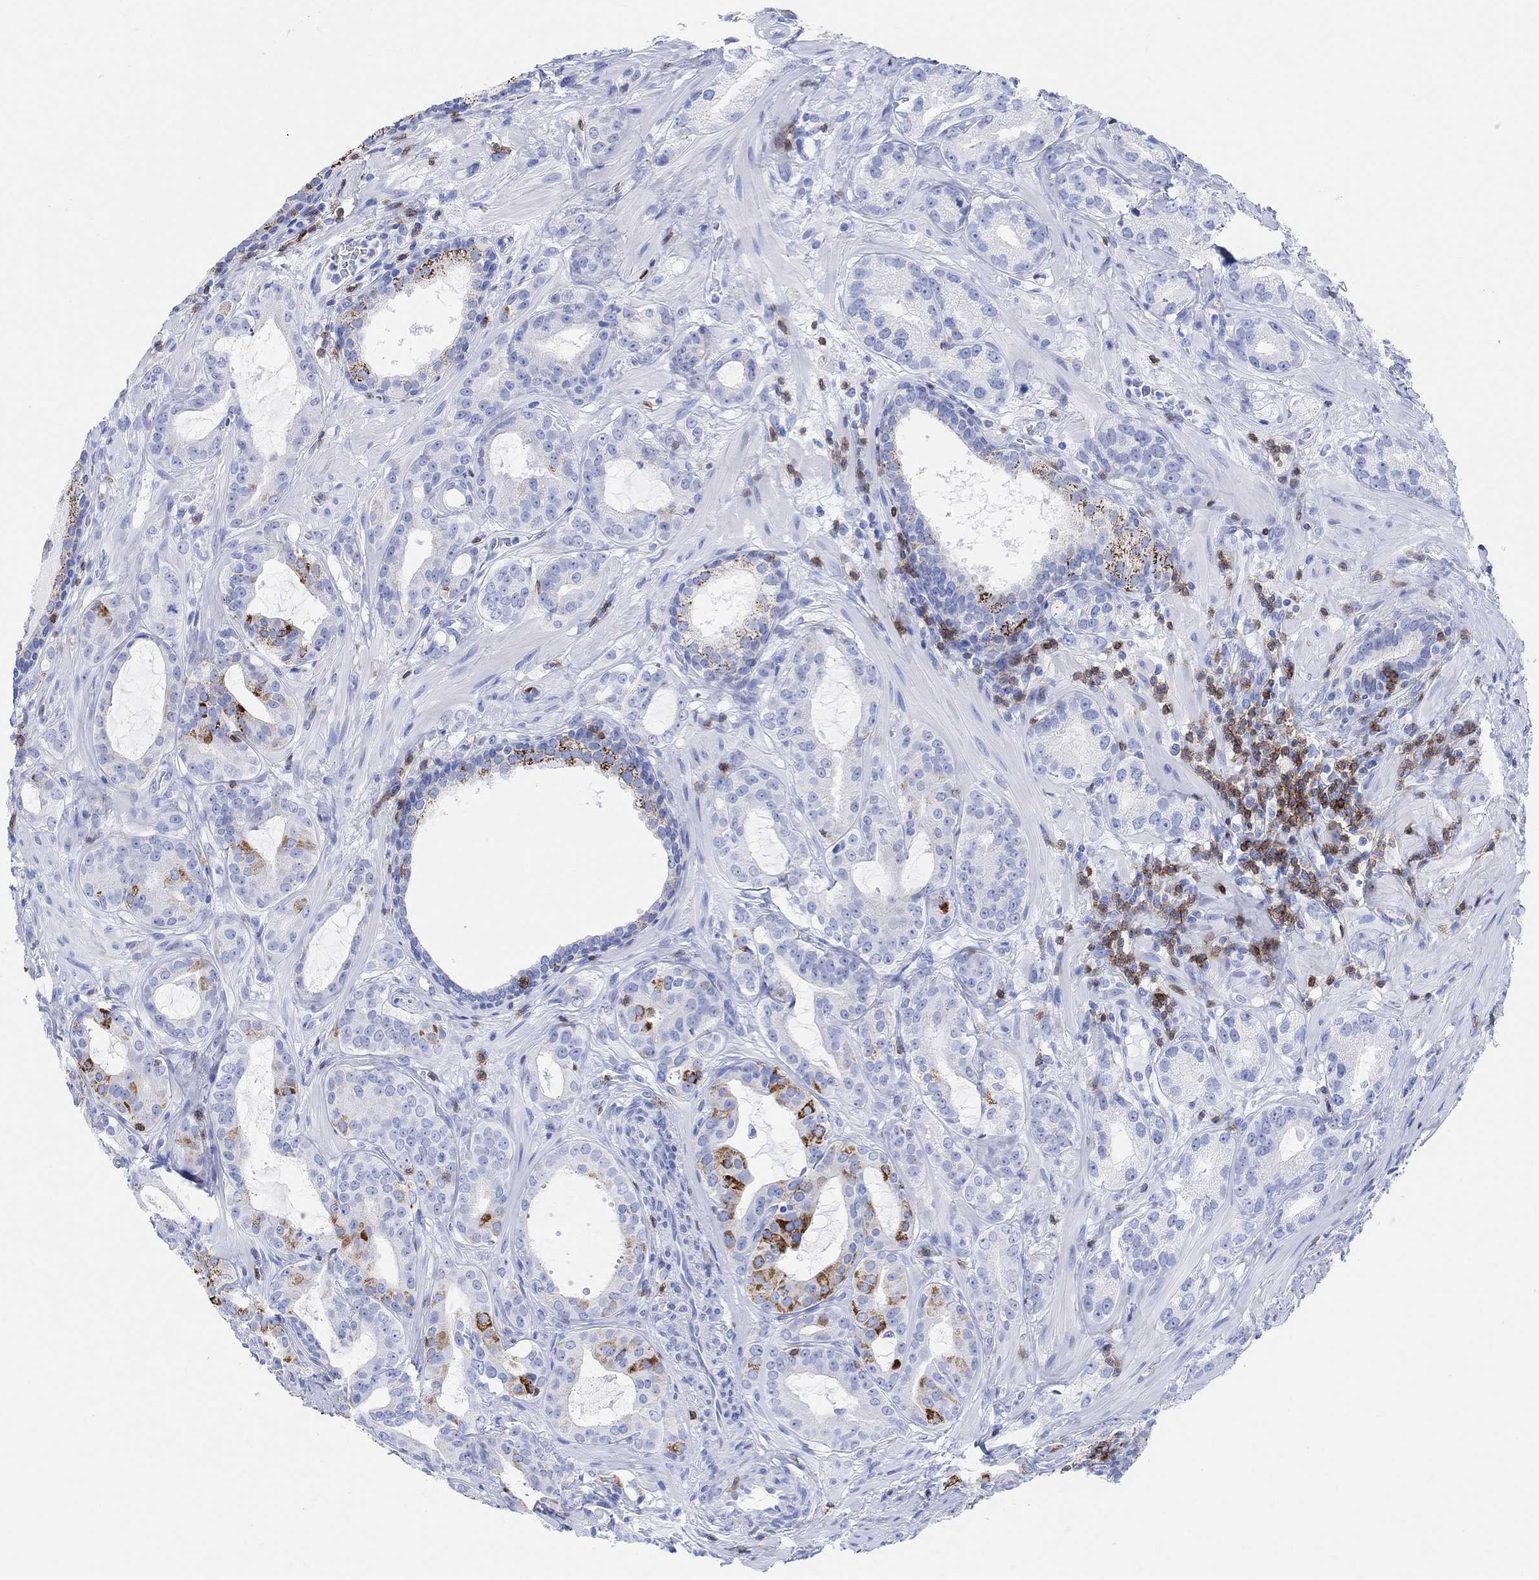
{"staining": {"intensity": "strong", "quantity": "<25%", "location": "cytoplasmic/membranous"}, "tissue": "prostate cancer", "cell_type": "Tumor cells", "image_type": "cancer", "snomed": [{"axis": "morphology", "description": "Adenocarcinoma, NOS"}, {"axis": "topography", "description": "Prostate"}], "caption": "Prostate cancer was stained to show a protein in brown. There is medium levels of strong cytoplasmic/membranous expression in approximately <25% of tumor cells. (Stains: DAB in brown, nuclei in blue, Microscopy: brightfield microscopy at high magnification).", "gene": "GPR65", "patient": {"sex": "male", "age": 69}}